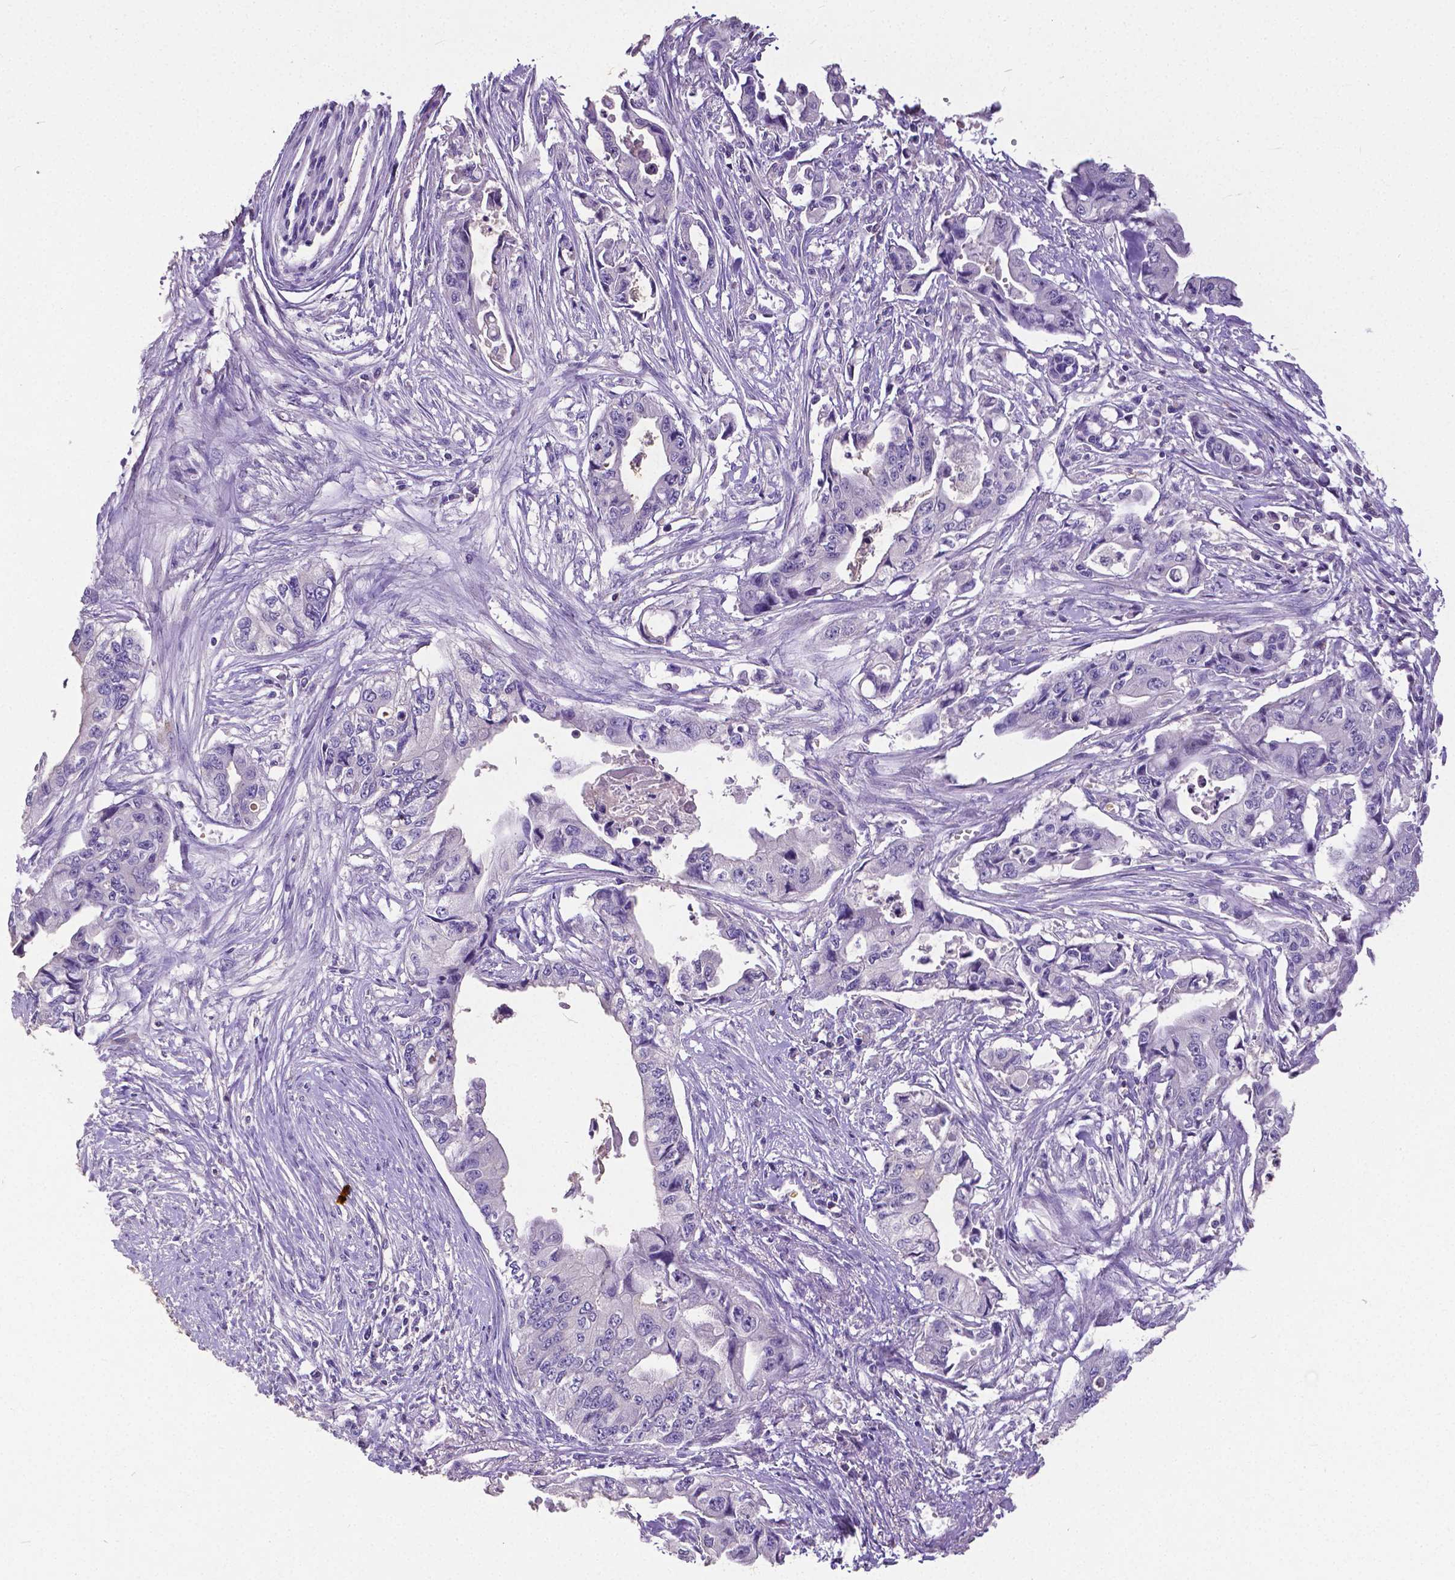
{"staining": {"intensity": "negative", "quantity": "none", "location": "none"}, "tissue": "pancreatic cancer", "cell_type": "Tumor cells", "image_type": "cancer", "snomed": [{"axis": "morphology", "description": "Adenocarcinoma, NOS"}, {"axis": "topography", "description": "Pancreas"}], "caption": "This is a image of immunohistochemistry (IHC) staining of pancreatic cancer (adenocarcinoma), which shows no staining in tumor cells. (Immunohistochemistry (ihc), brightfield microscopy, high magnification).", "gene": "CD4", "patient": {"sex": "male", "age": 66}}